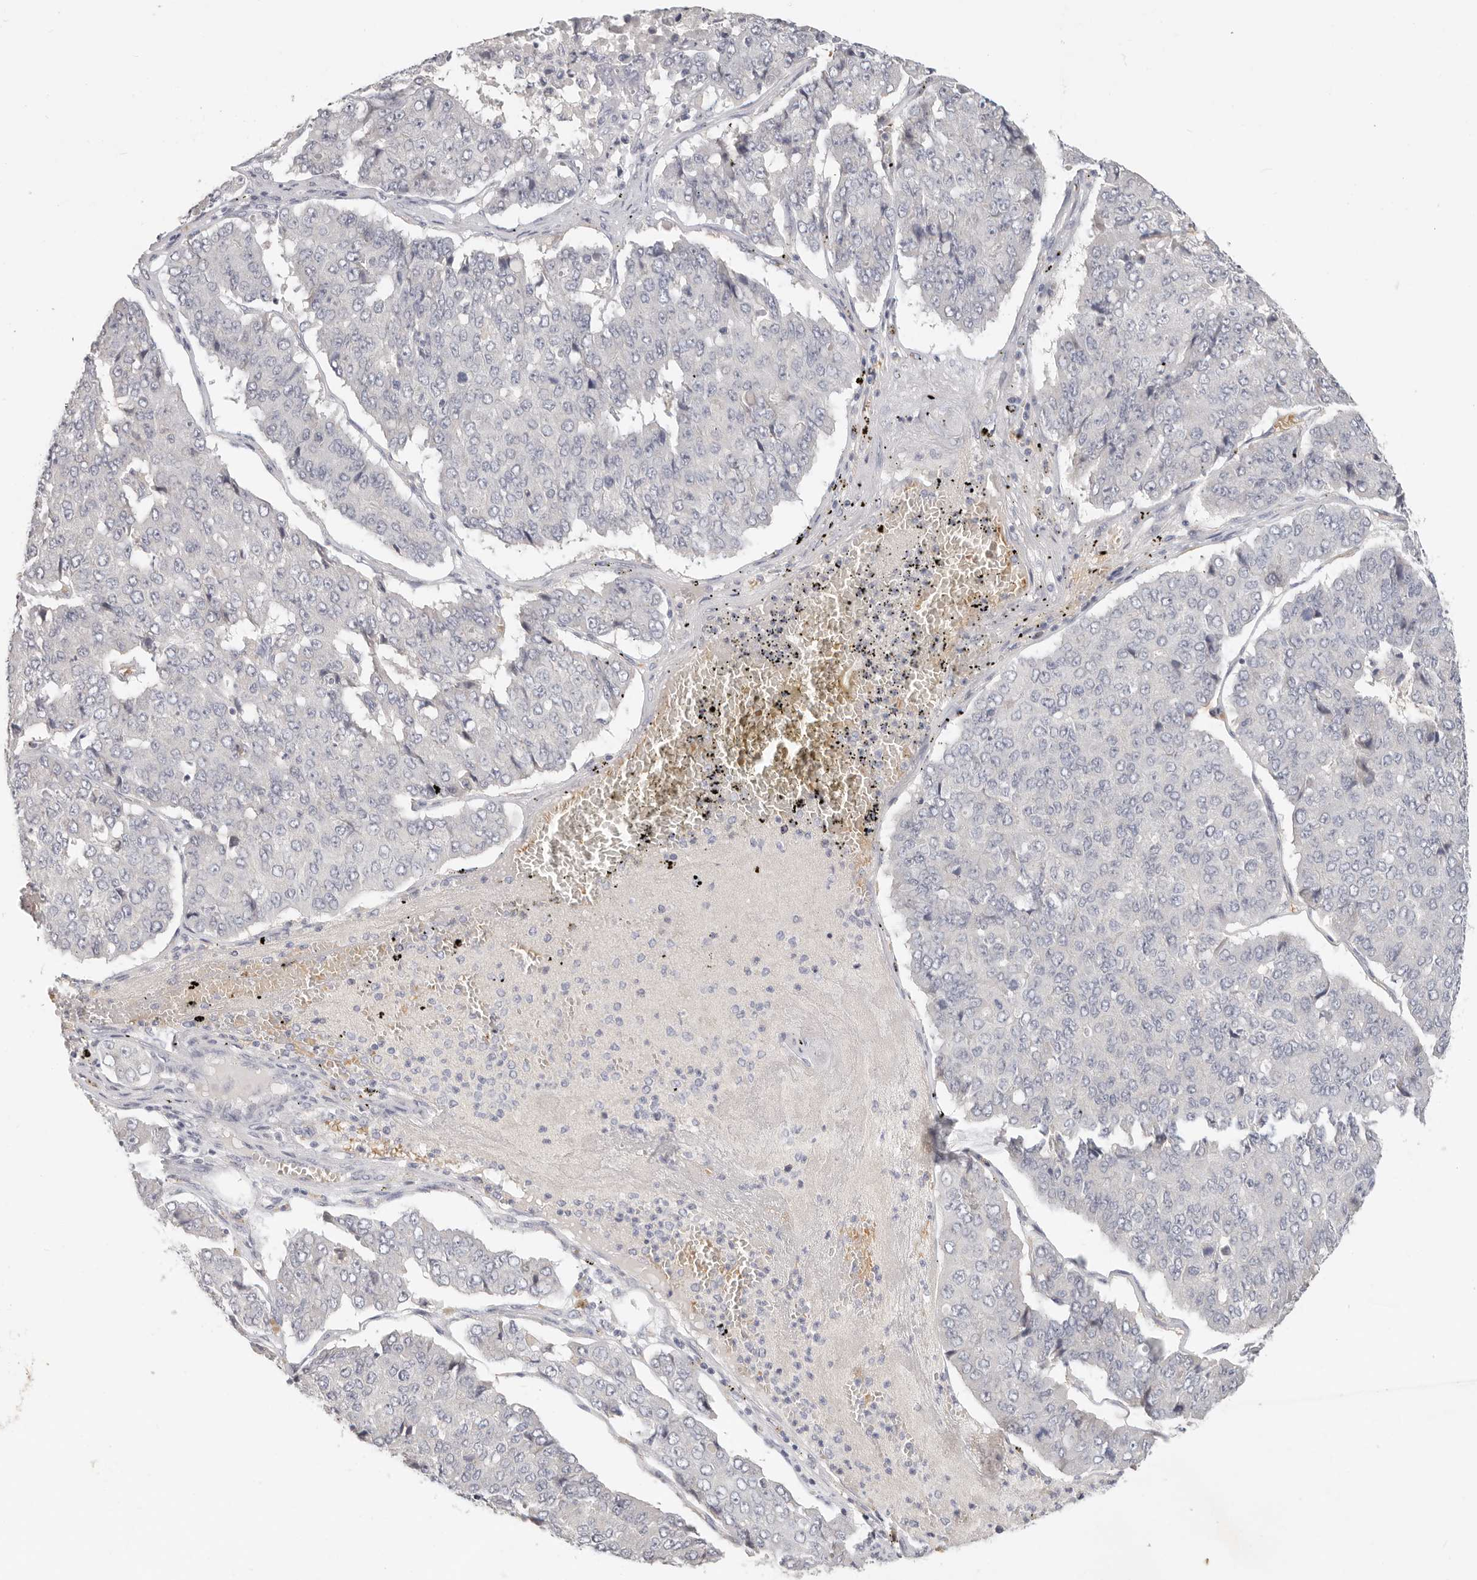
{"staining": {"intensity": "negative", "quantity": "none", "location": "none"}, "tissue": "pancreatic cancer", "cell_type": "Tumor cells", "image_type": "cancer", "snomed": [{"axis": "morphology", "description": "Adenocarcinoma, NOS"}, {"axis": "topography", "description": "Pancreas"}], "caption": "Immunohistochemistry of adenocarcinoma (pancreatic) demonstrates no positivity in tumor cells.", "gene": "TMEM63B", "patient": {"sex": "male", "age": 50}}